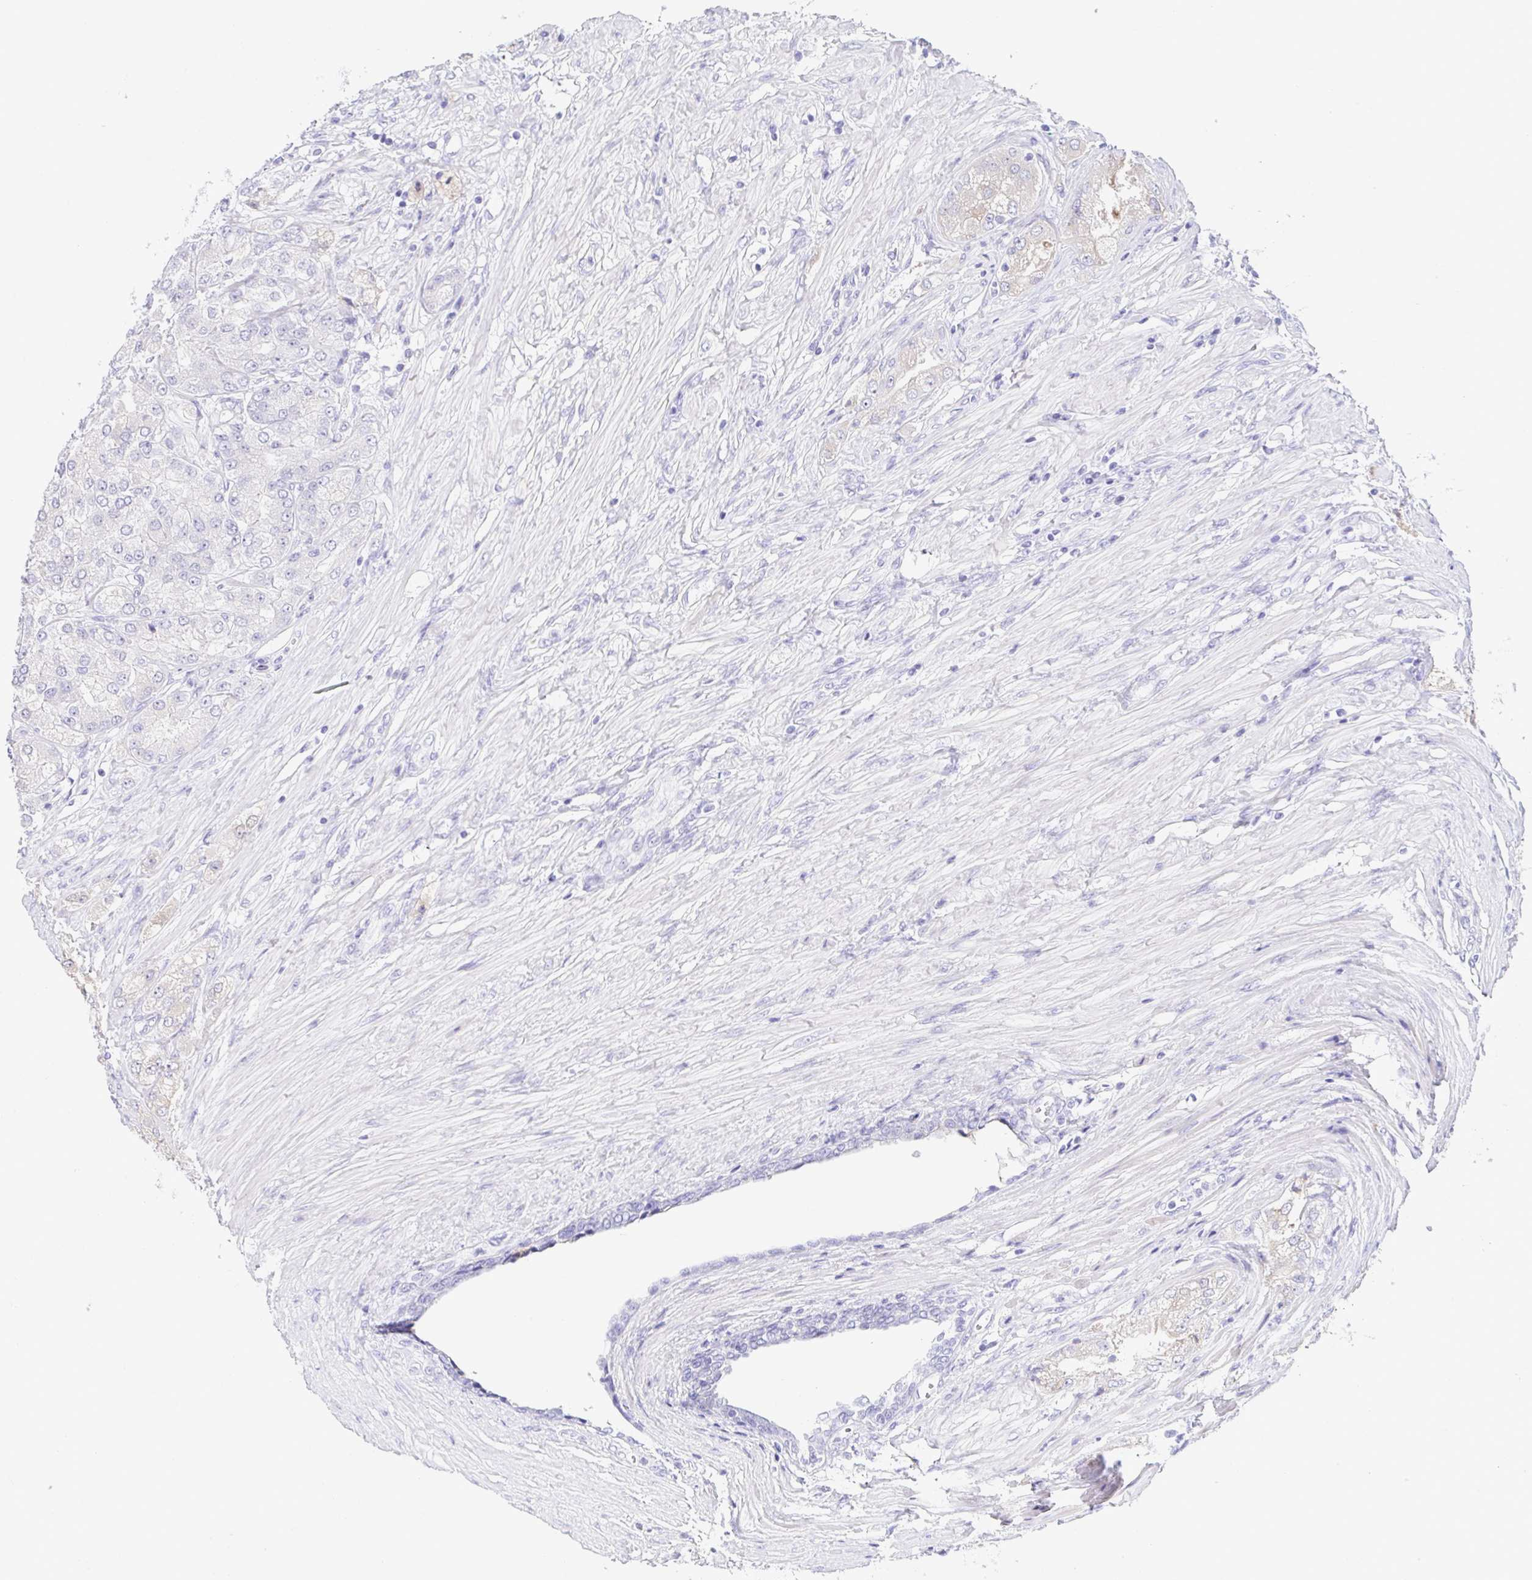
{"staining": {"intensity": "negative", "quantity": "none", "location": "none"}, "tissue": "prostate cancer", "cell_type": "Tumor cells", "image_type": "cancer", "snomed": [{"axis": "morphology", "description": "Adenocarcinoma, High grade"}, {"axis": "topography", "description": "Prostate"}], "caption": "This is a image of IHC staining of prostate cancer, which shows no positivity in tumor cells. (DAB immunohistochemistry, high magnification).", "gene": "A1BG", "patient": {"sex": "male", "age": 61}}